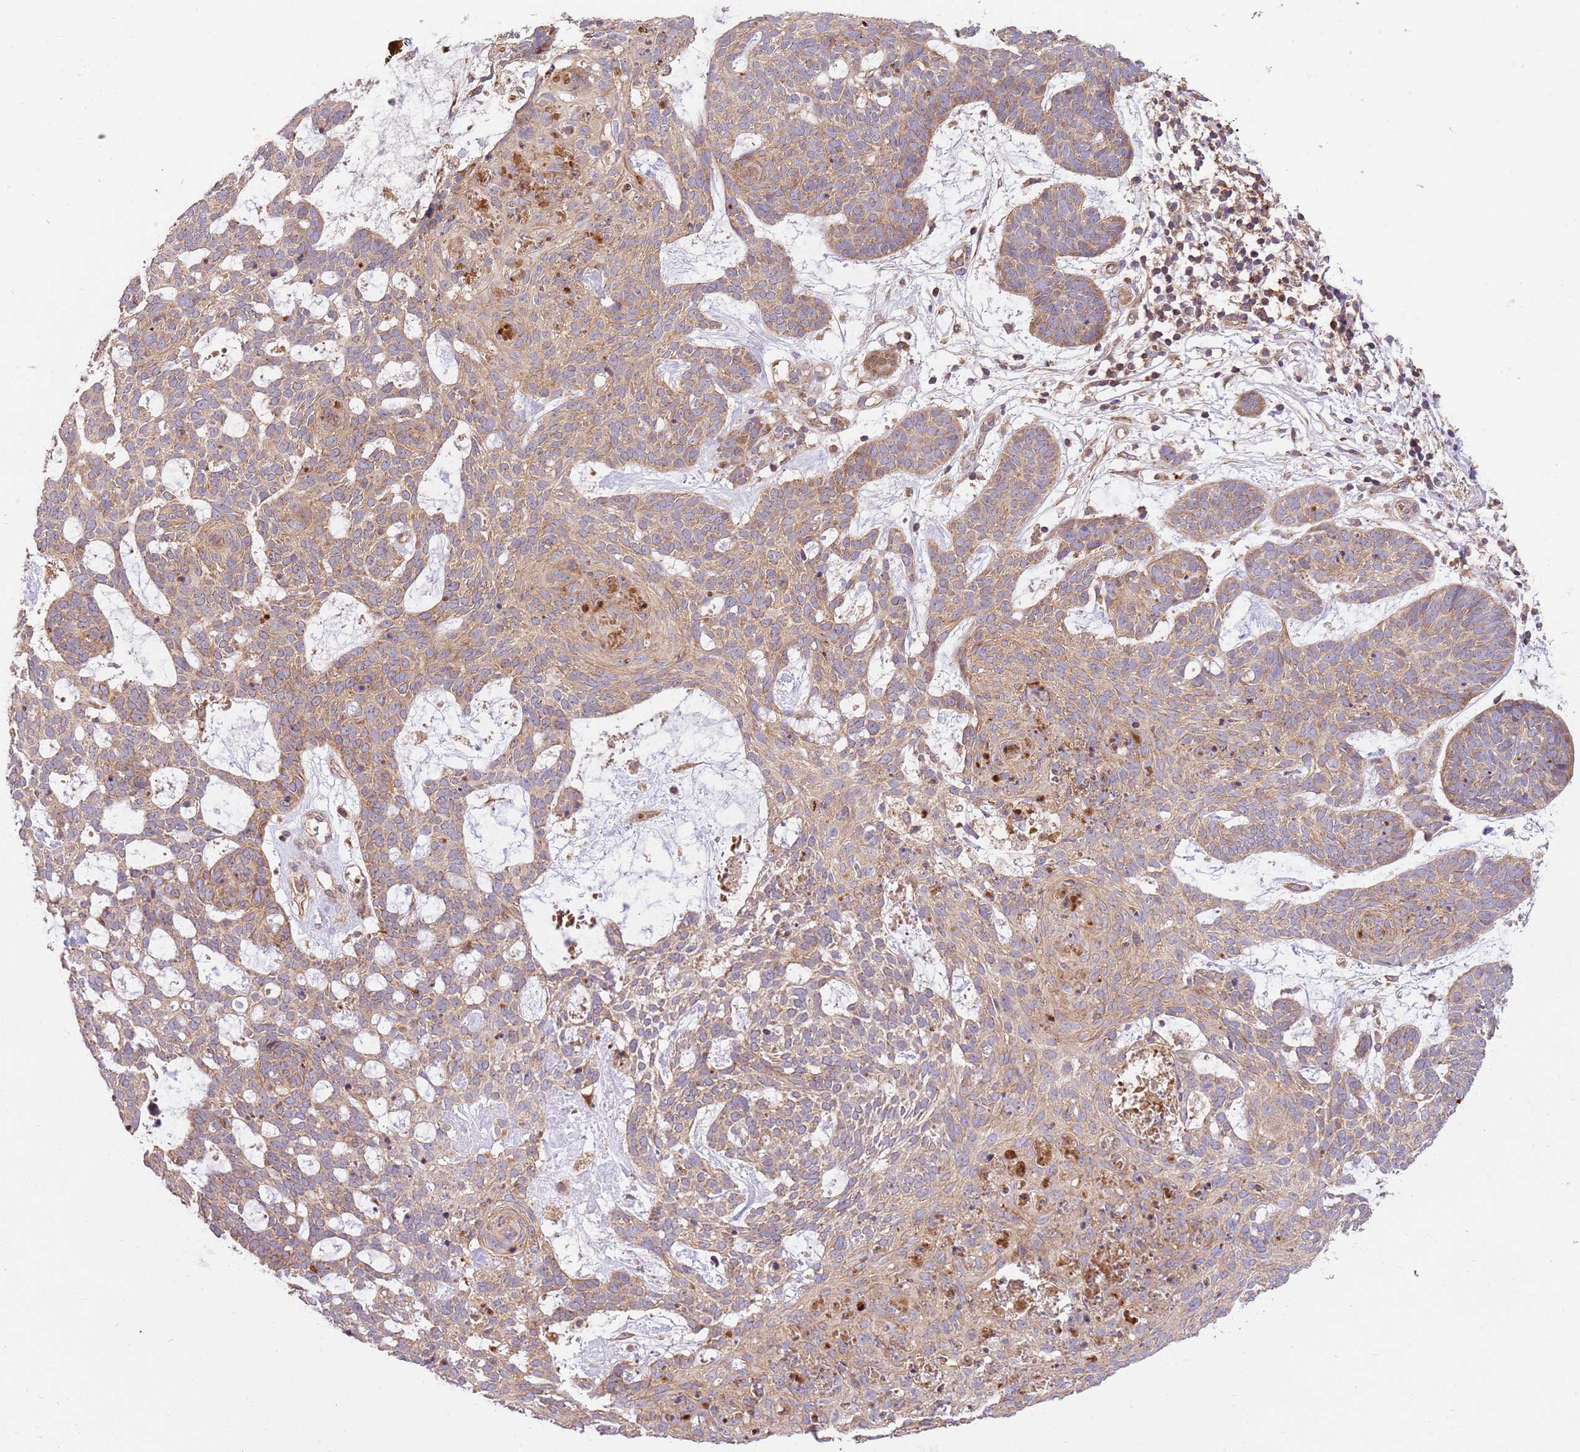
{"staining": {"intensity": "moderate", "quantity": ">75%", "location": "cytoplasmic/membranous"}, "tissue": "skin cancer", "cell_type": "Tumor cells", "image_type": "cancer", "snomed": [{"axis": "morphology", "description": "Basal cell carcinoma"}, {"axis": "topography", "description": "Skin"}], "caption": "An immunohistochemistry (IHC) photomicrograph of tumor tissue is shown. Protein staining in brown labels moderate cytoplasmic/membranous positivity in basal cell carcinoma (skin) within tumor cells. Using DAB (brown) and hematoxylin (blue) stains, captured at high magnification using brightfield microscopy.", "gene": "SPATA2L", "patient": {"sex": "female", "age": 89}}